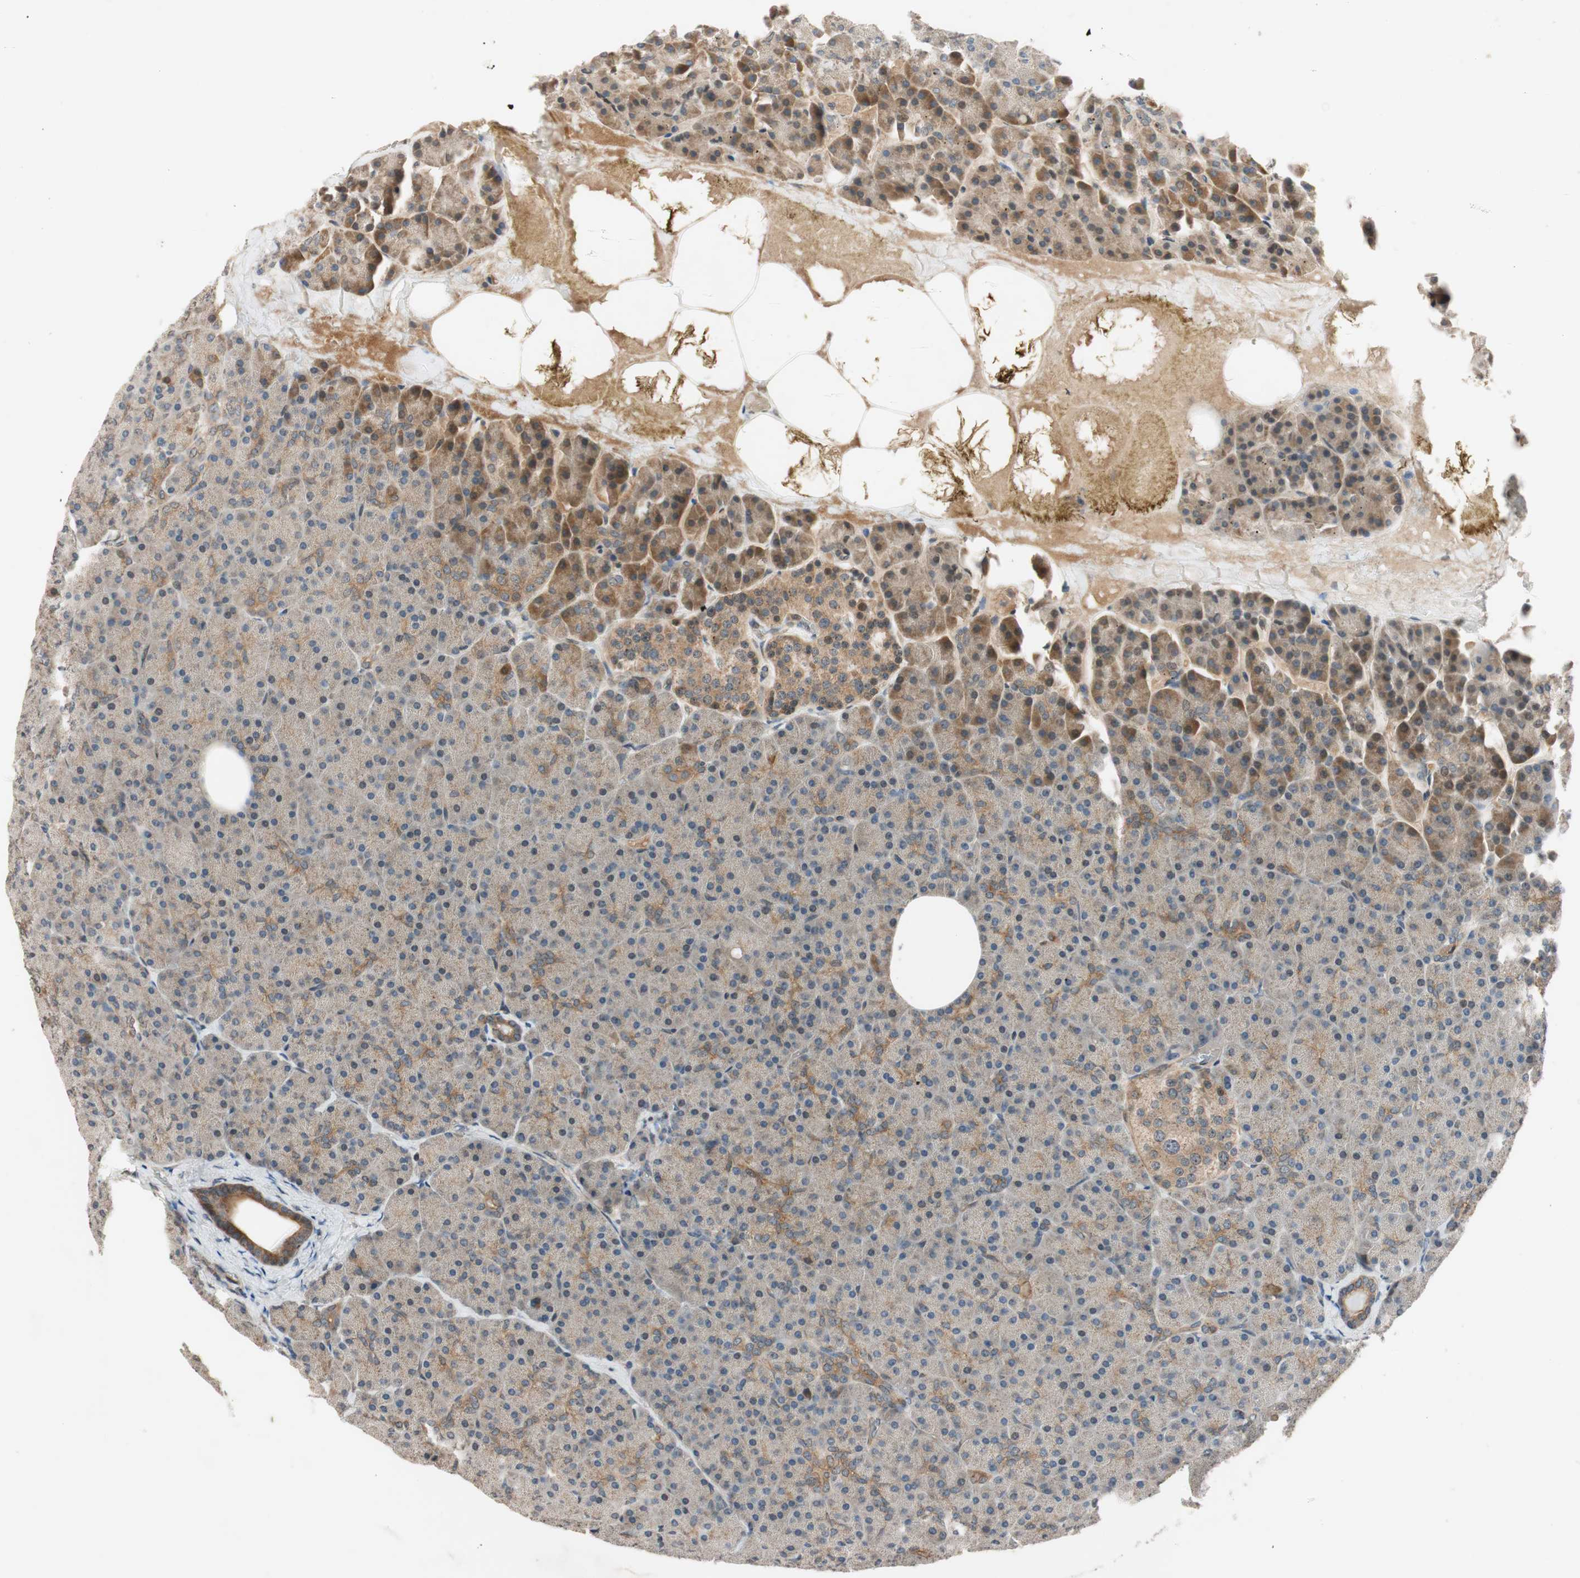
{"staining": {"intensity": "moderate", "quantity": "25%-75%", "location": "cytoplasmic/membranous"}, "tissue": "pancreas", "cell_type": "Exocrine glandular cells", "image_type": "normal", "snomed": [{"axis": "morphology", "description": "Normal tissue, NOS"}, {"axis": "topography", "description": "Pancreas"}], "caption": "Immunohistochemical staining of unremarkable pancreas displays medium levels of moderate cytoplasmic/membranous expression in about 25%-75% of exocrine glandular cells. Ihc stains the protein of interest in brown and the nuclei are stained blue.", "gene": "GCLM", "patient": {"sex": "female", "age": 35}}